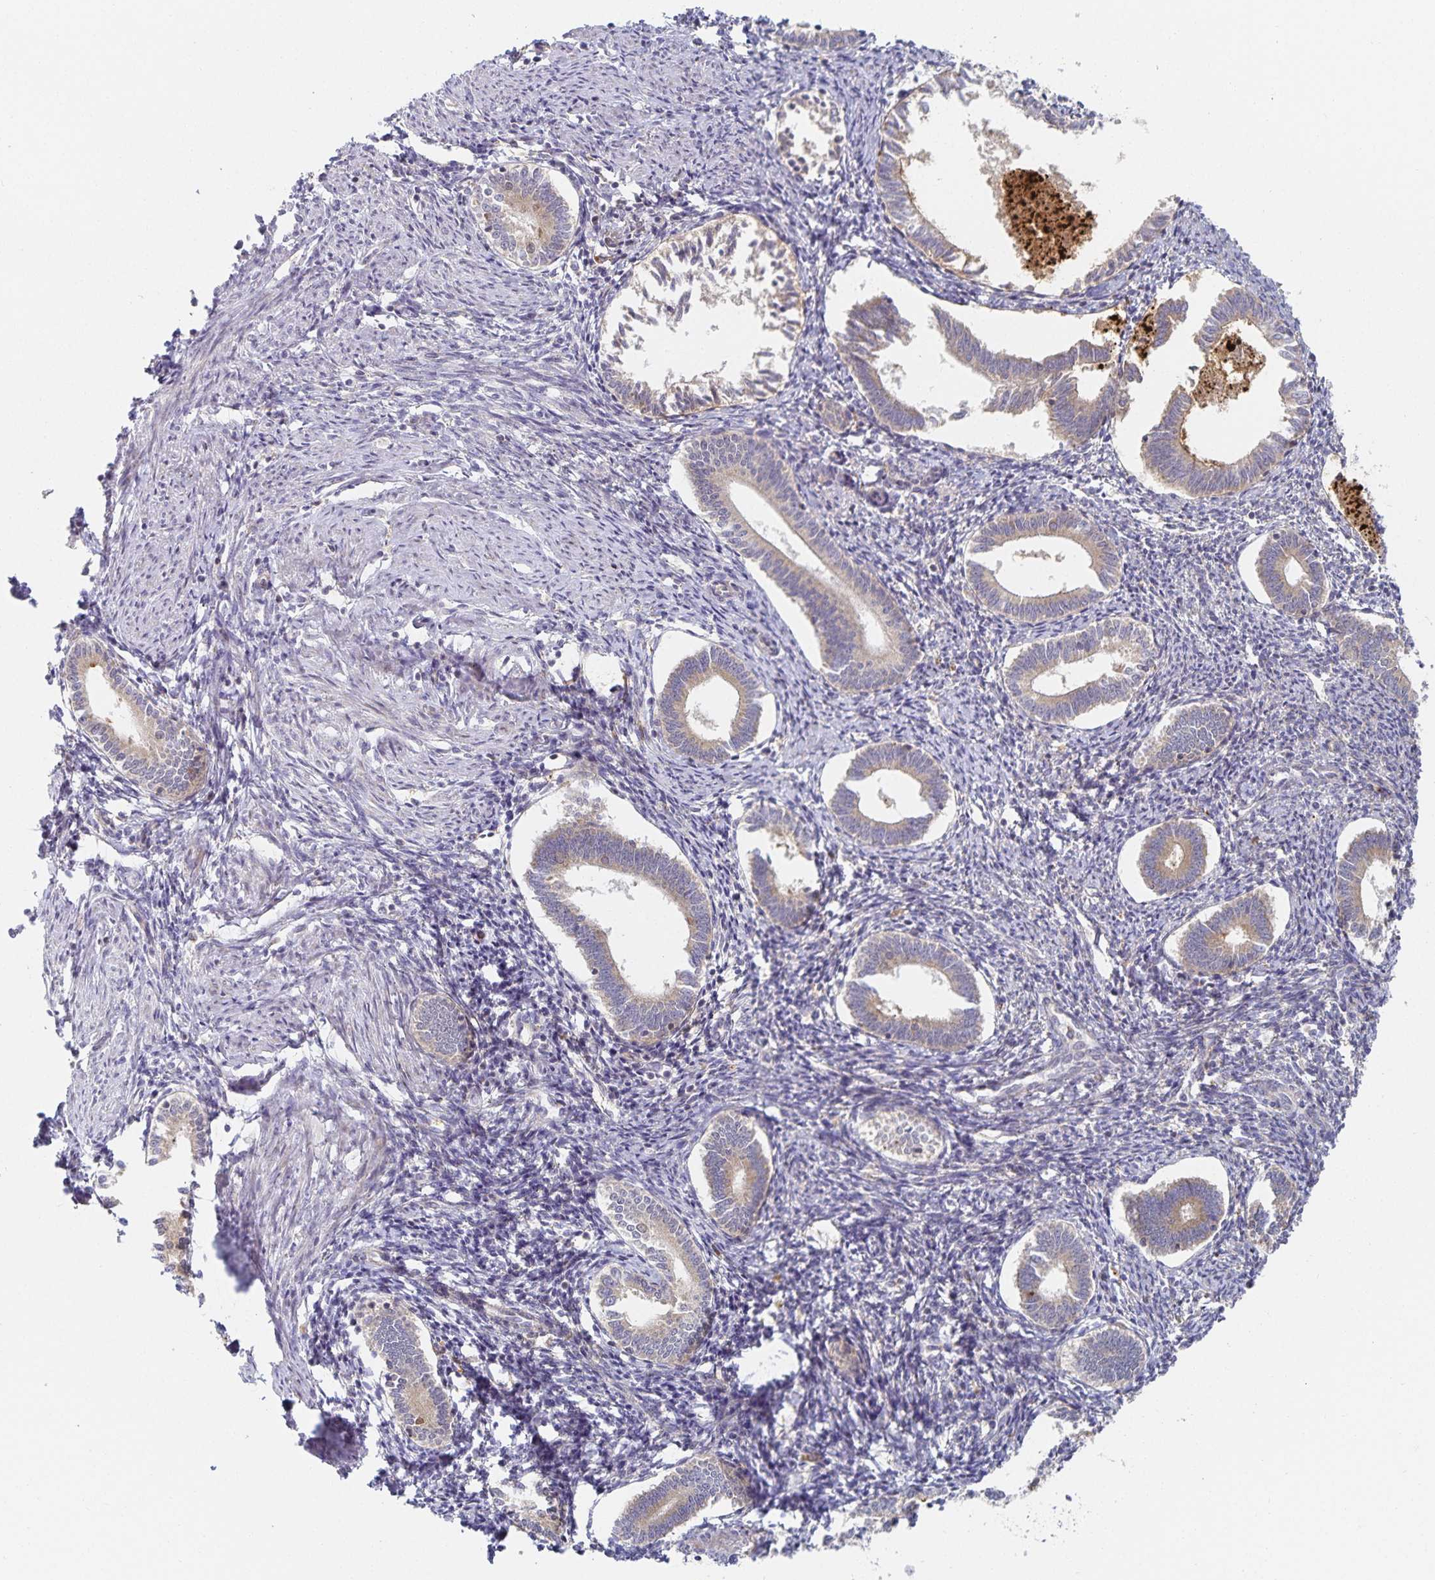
{"staining": {"intensity": "negative", "quantity": "none", "location": "none"}, "tissue": "endometrium", "cell_type": "Cells in endometrial stroma", "image_type": "normal", "snomed": [{"axis": "morphology", "description": "Normal tissue, NOS"}, {"axis": "topography", "description": "Endometrium"}], "caption": "This is a histopathology image of IHC staining of normal endometrium, which shows no expression in cells in endometrial stroma. Nuclei are stained in blue.", "gene": "NOMO1", "patient": {"sex": "female", "age": 41}}